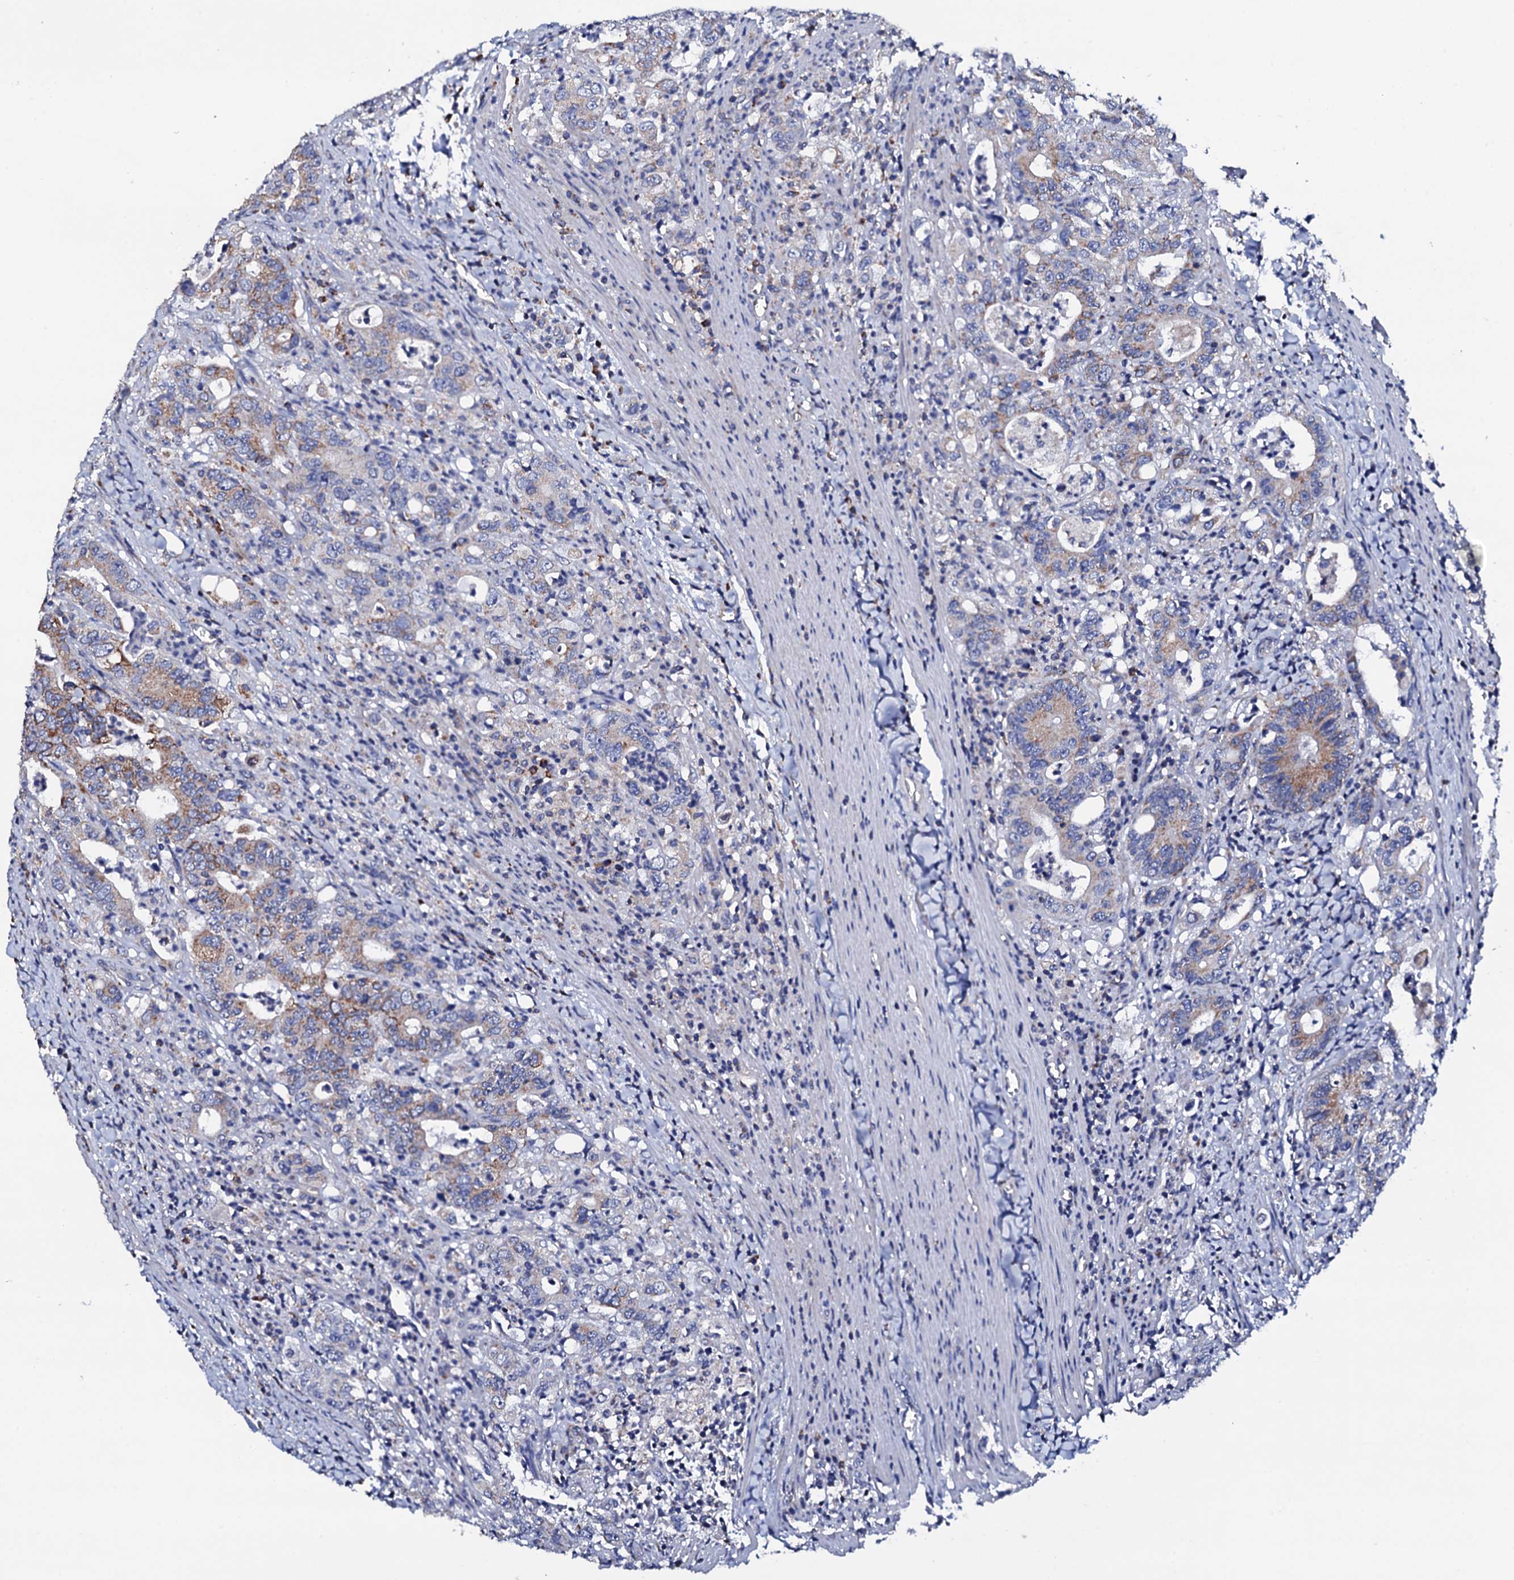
{"staining": {"intensity": "moderate", "quantity": "25%-75%", "location": "cytoplasmic/membranous"}, "tissue": "colorectal cancer", "cell_type": "Tumor cells", "image_type": "cancer", "snomed": [{"axis": "morphology", "description": "Adenocarcinoma, NOS"}, {"axis": "topography", "description": "Colon"}], "caption": "Protein expression analysis of adenocarcinoma (colorectal) exhibits moderate cytoplasmic/membranous staining in approximately 25%-75% of tumor cells.", "gene": "TCAF2", "patient": {"sex": "female", "age": 75}}